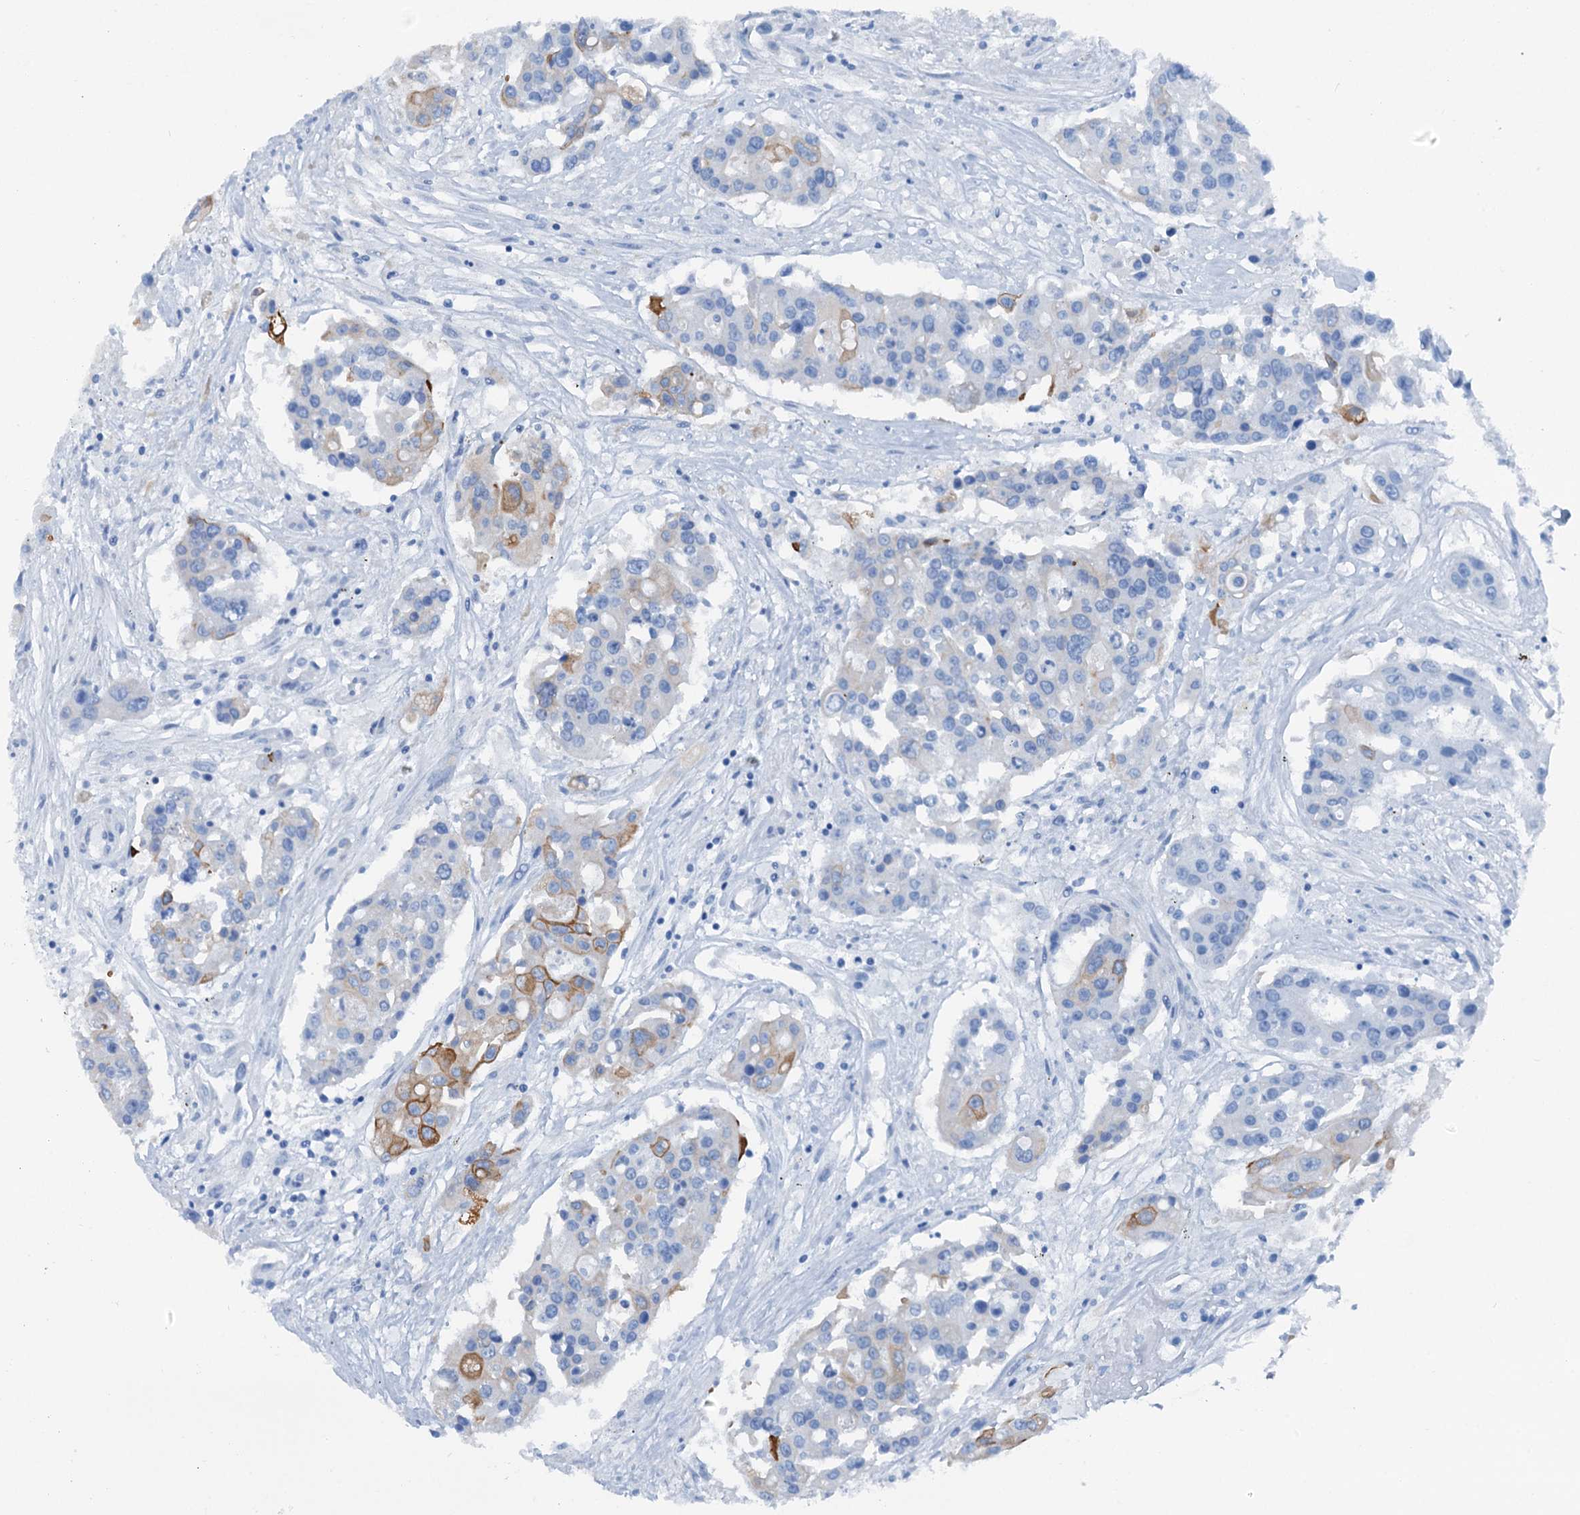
{"staining": {"intensity": "moderate", "quantity": "<25%", "location": "cytoplasmic/membranous"}, "tissue": "colorectal cancer", "cell_type": "Tumor cells", "image_type": "cancer", "snomed": [{"axis": "morphology", "description": "Adenocarcinoma, NOS"}, {"axis": "topography", "description": "Colon"}], "caption": "Colorectal cancer (adenocarcinoma) stained with DAB (3,3'-diaminobenzidine) IHC exhibits low levels of moderate cytoplasmic/membranous positivity in about <25% of tumor cells.", "gene": "CALCOCO1", "patient": {"sex": "male", "age": 77}}